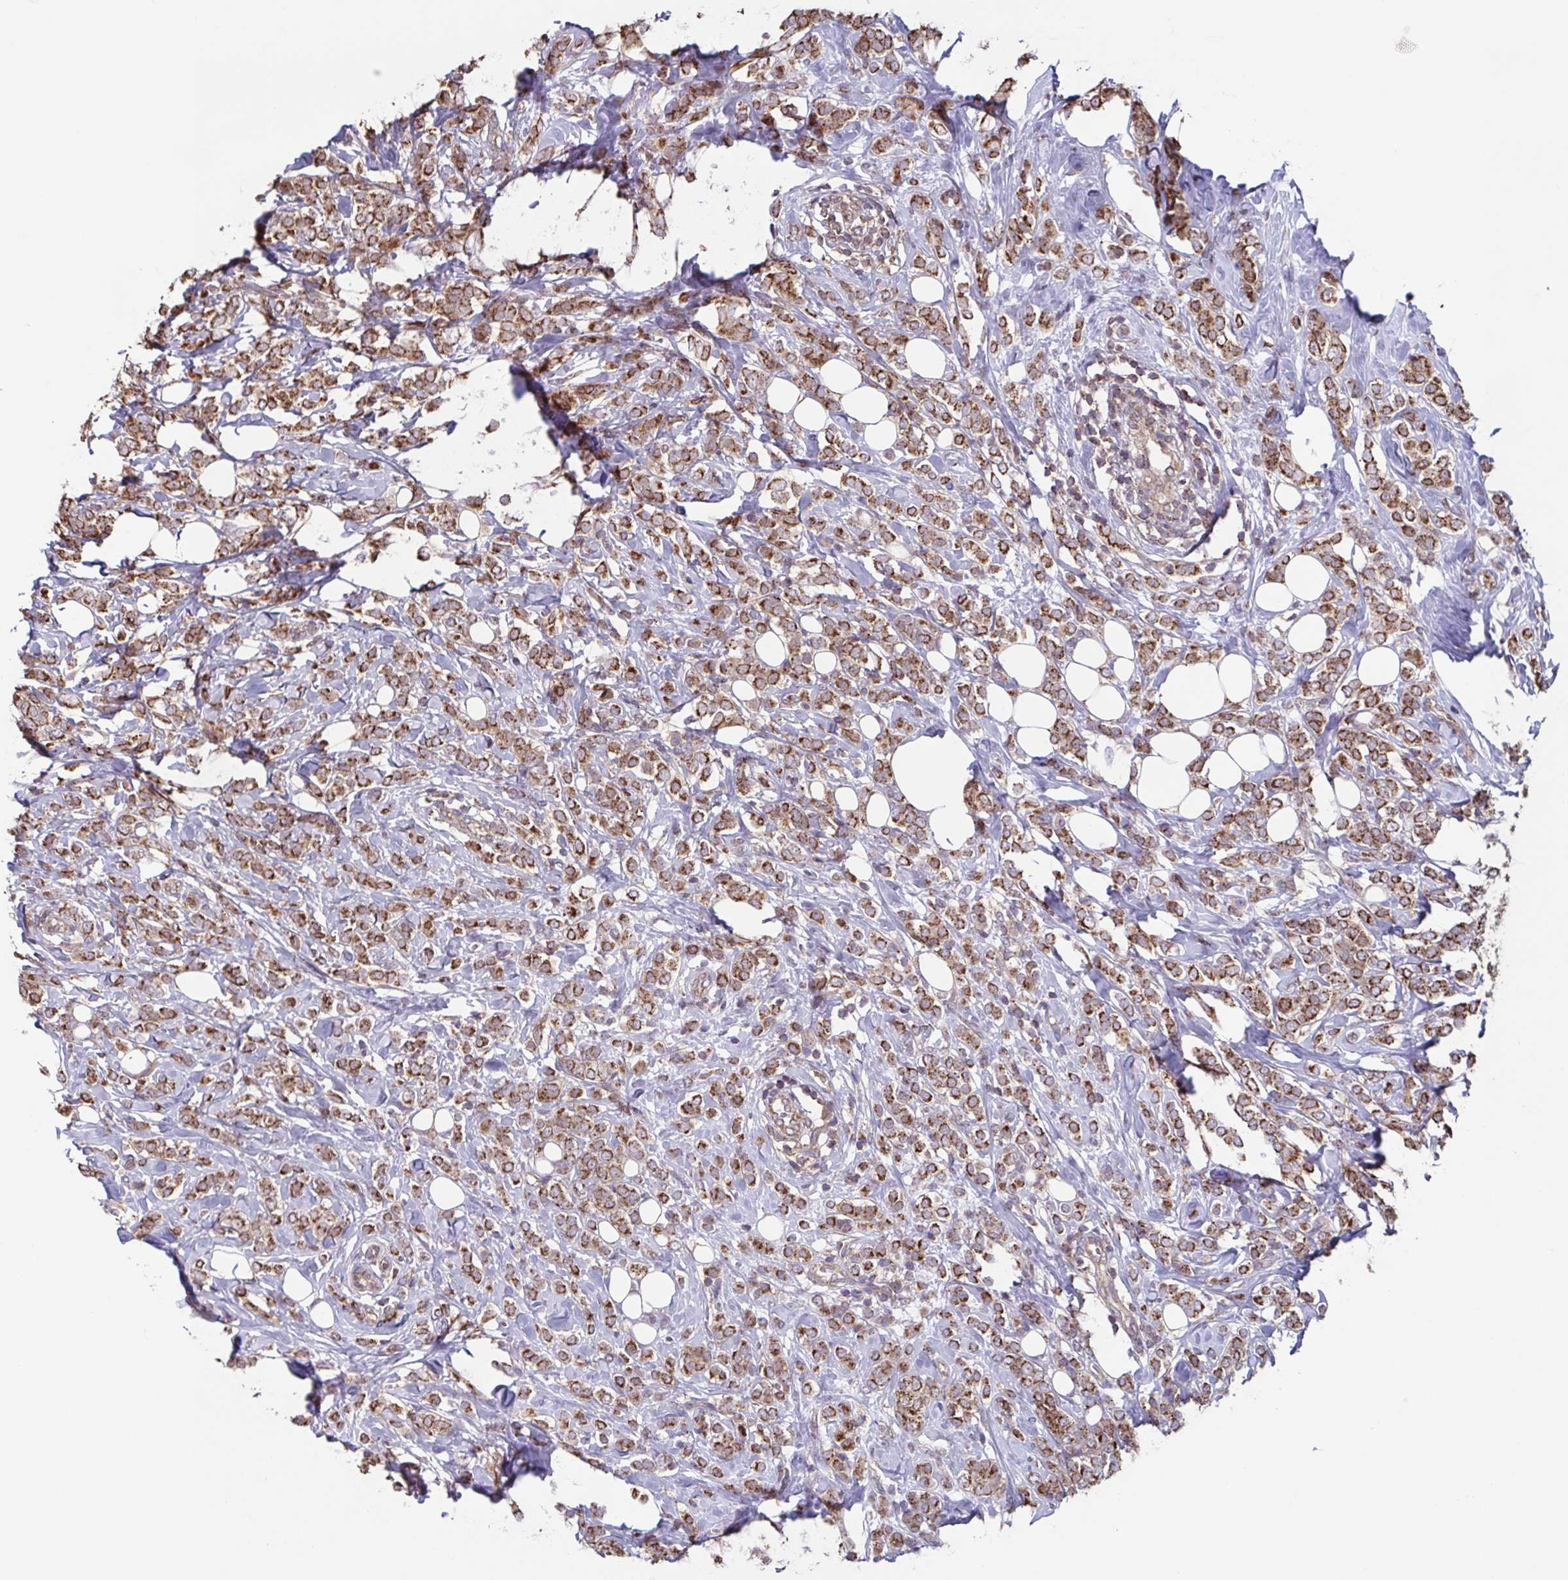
{"staining": {"intensity": "moderate", "quantity": ">75%", "location": "cytoplasmic/membranous"}, "tissue": "breast cancer", "cell_type": "Tumor cells", "image_type": "cancer", "snomed": [{"axis": "morphology", "description": "Lobular carcinoma"}, {"axis": "topography", "description": "Breast"}], "caption": "This micrograph shows immunohistochemistry (IHC) staining of human breast cancer (lobular carcinoma), with medium moderate cytoplasmic/membranous positivity in approximately >75% of tumor cells.", "gene": "TTC19", "patient": {"sex": "female", "age": 49}}